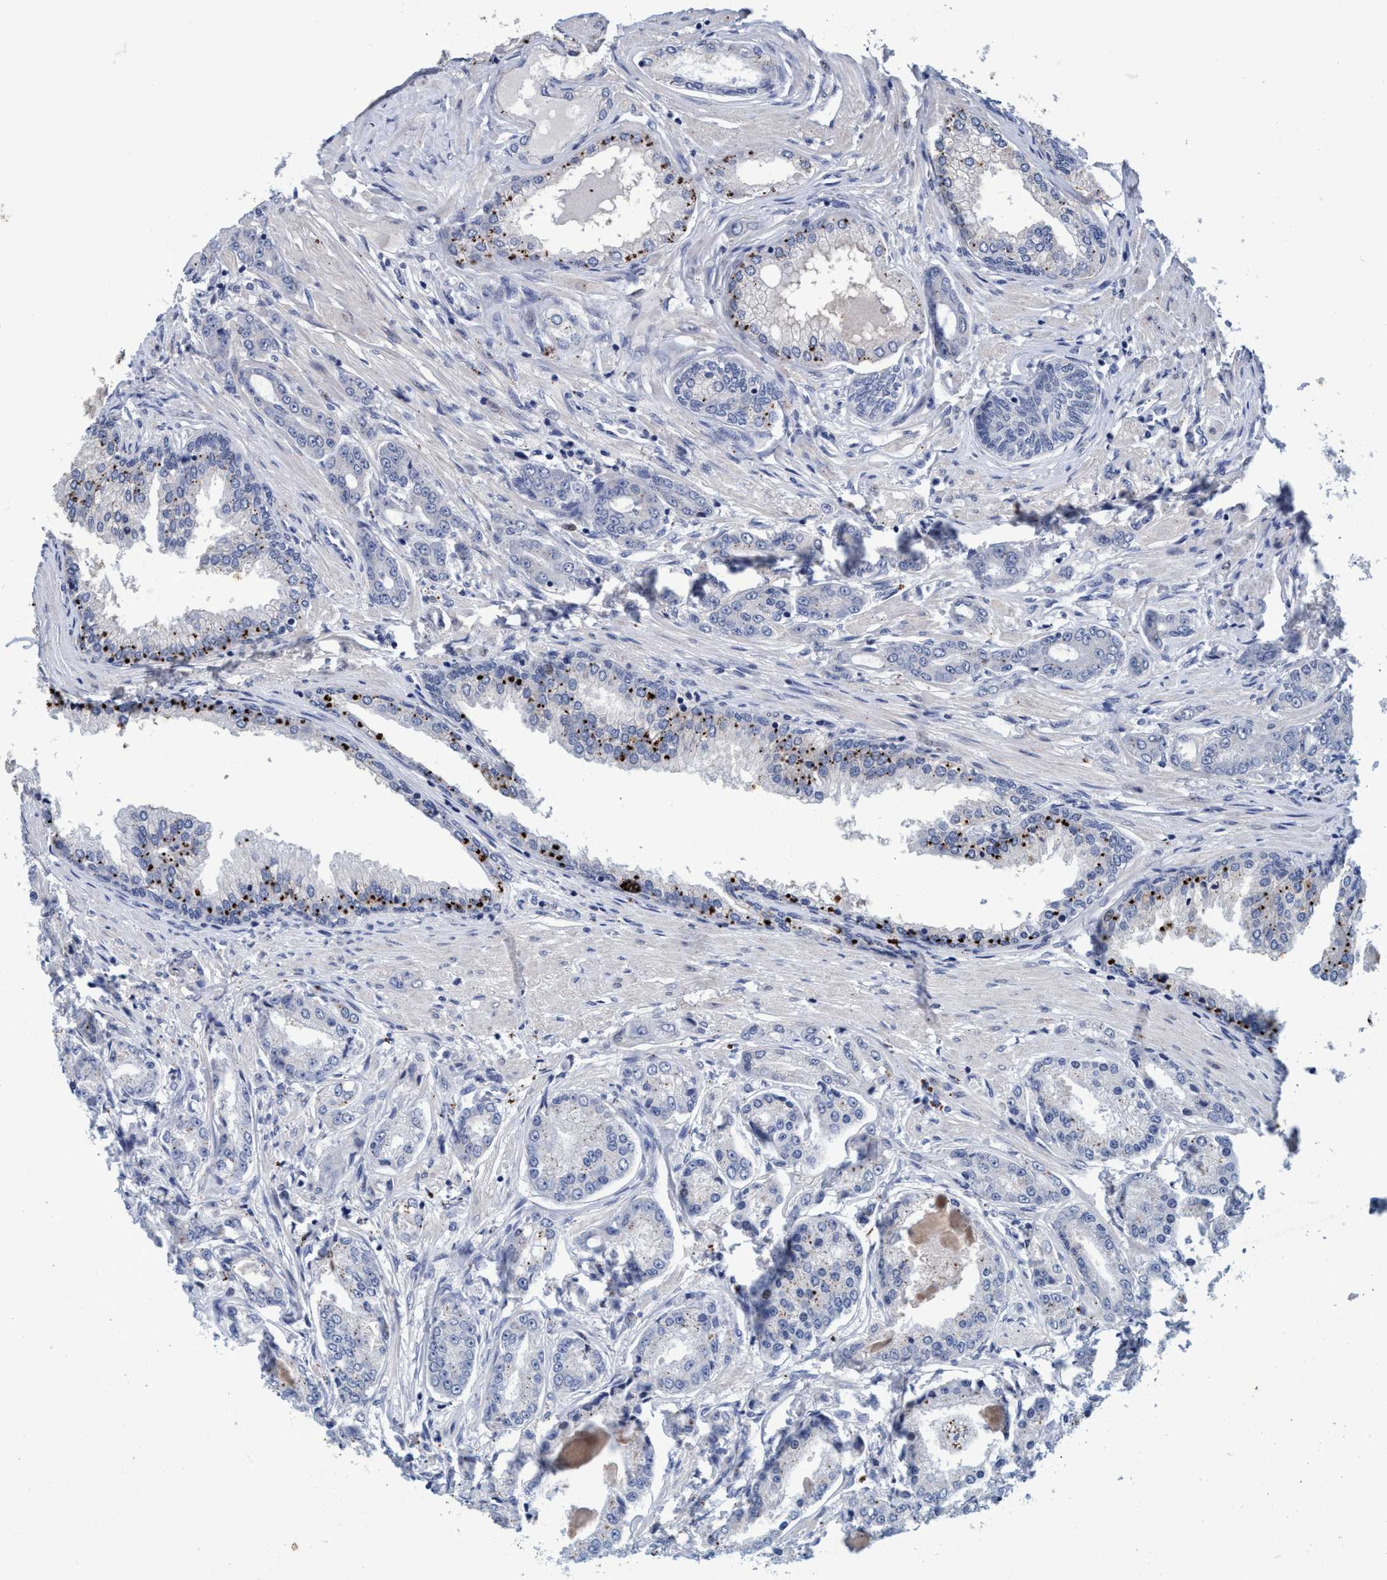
{"staining": {"intensity": "negative", "quantity": "none", "location": "none"}, "tissue": "prostate cancer", "cell_type": "Tumor cells", "image_type": "cancer", "snomed": [{"axis": "morphology", "description": "Adenocarcinoma, High grade"}, {"axis": "topography", "description": "Prostate"}], "caption": "Immunohistochemical staining of prostate cancer exhibits no significant expression in tumor cells. The staining is performed using DAB brown chromogen with nuclei counter-stained in using hematoxylin.", "gene": "GRB14", "patient": {"sex": "male", "age": 59}}